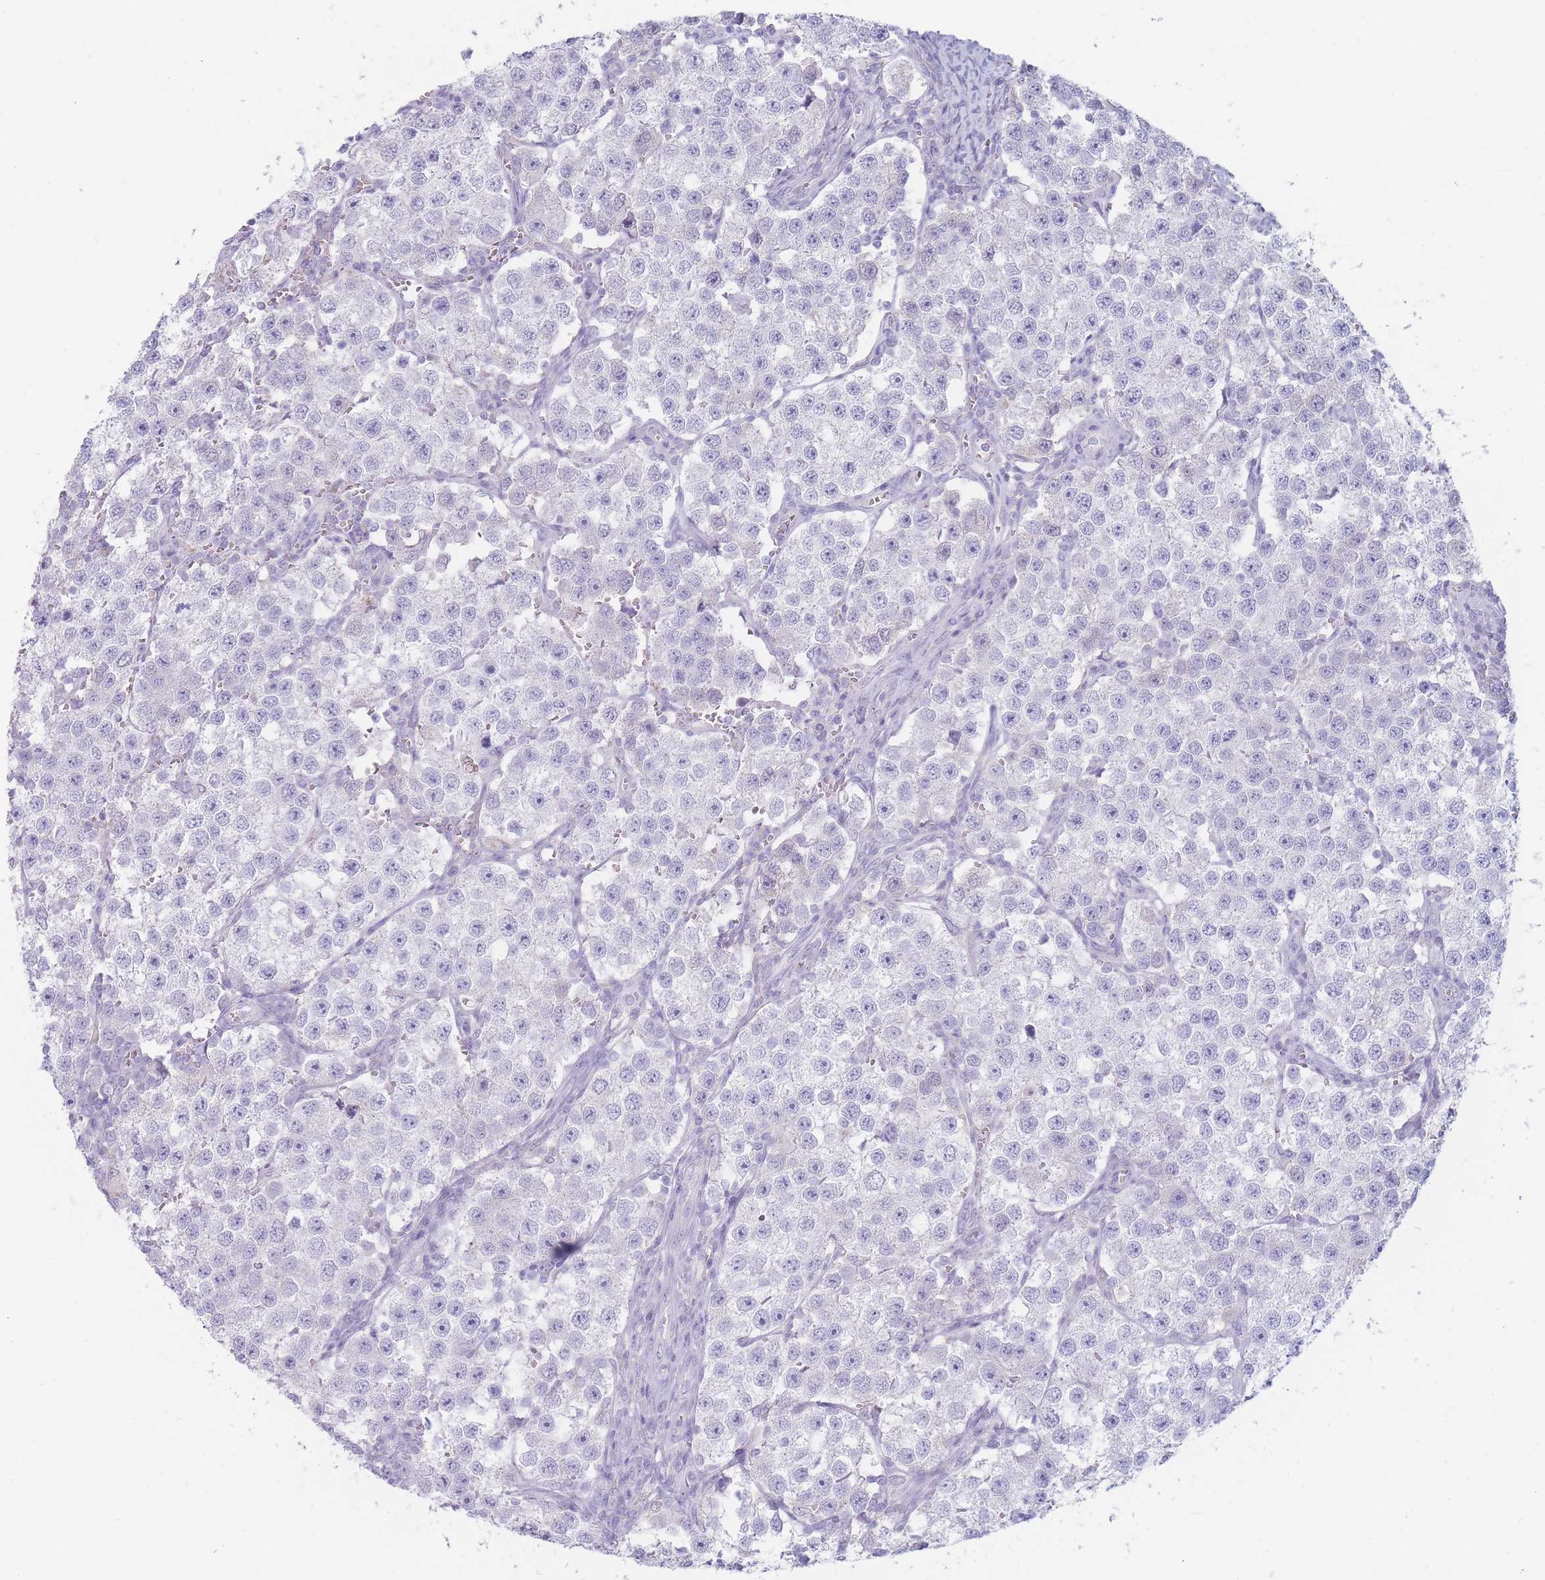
{"staining": {"intensity": "negative", "quantity": "none", "location": "none"}, "tissue": "testis cancer", "cell_type": "Tumor cells", "image_type": "cancer", "snomed": [{"axis": "morphology", "description": "Seminoma, NOS"}, {"axis": "topography", "description": "Testis"}], "caption": "Immunohistochemistry of testis cancer (seminoma) demonstrates no staining in tumor cells.", "gene": "GPR12", "patient": {"sex": "male", "age": 37}}